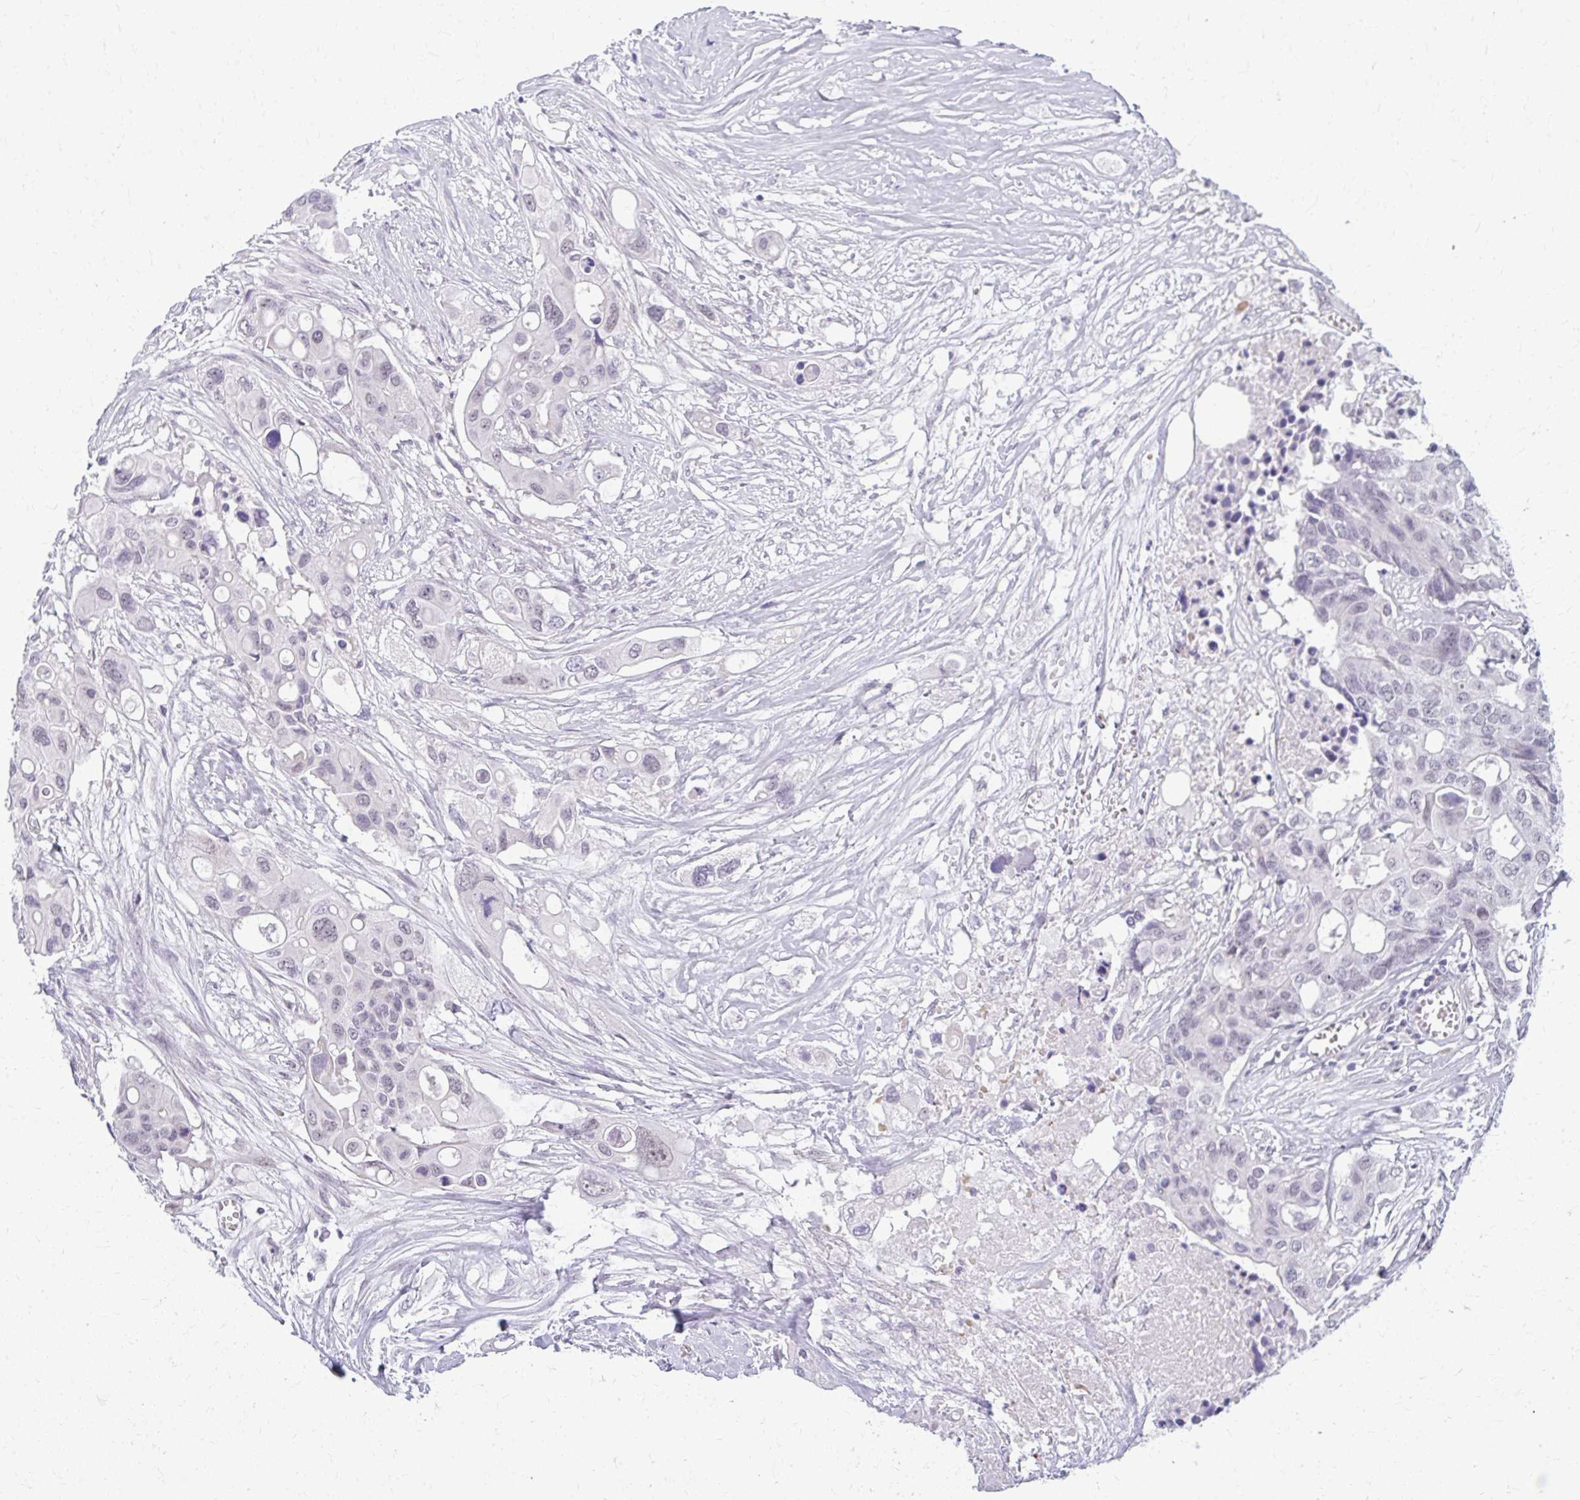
{"staining": {"intensity": "negative", "quantity": "none", "location": "none"}, "tissue": "colorectal cancer", "cell_type": "Tumor cells", "image_type": "cancer", "snomed": [{"axis": "morphology", "description": "Adenocarcinoma, NOS"}, {"axis": "topography", "description": "Colon"}], "caption": "An immunohistochemistry (IHC) micrograph of colorectal cancer is shown. There is no staining in tumor cells of colorectal cancer.", "gene": "TEX33", "patient": {"sex": "male", "age": 77}}